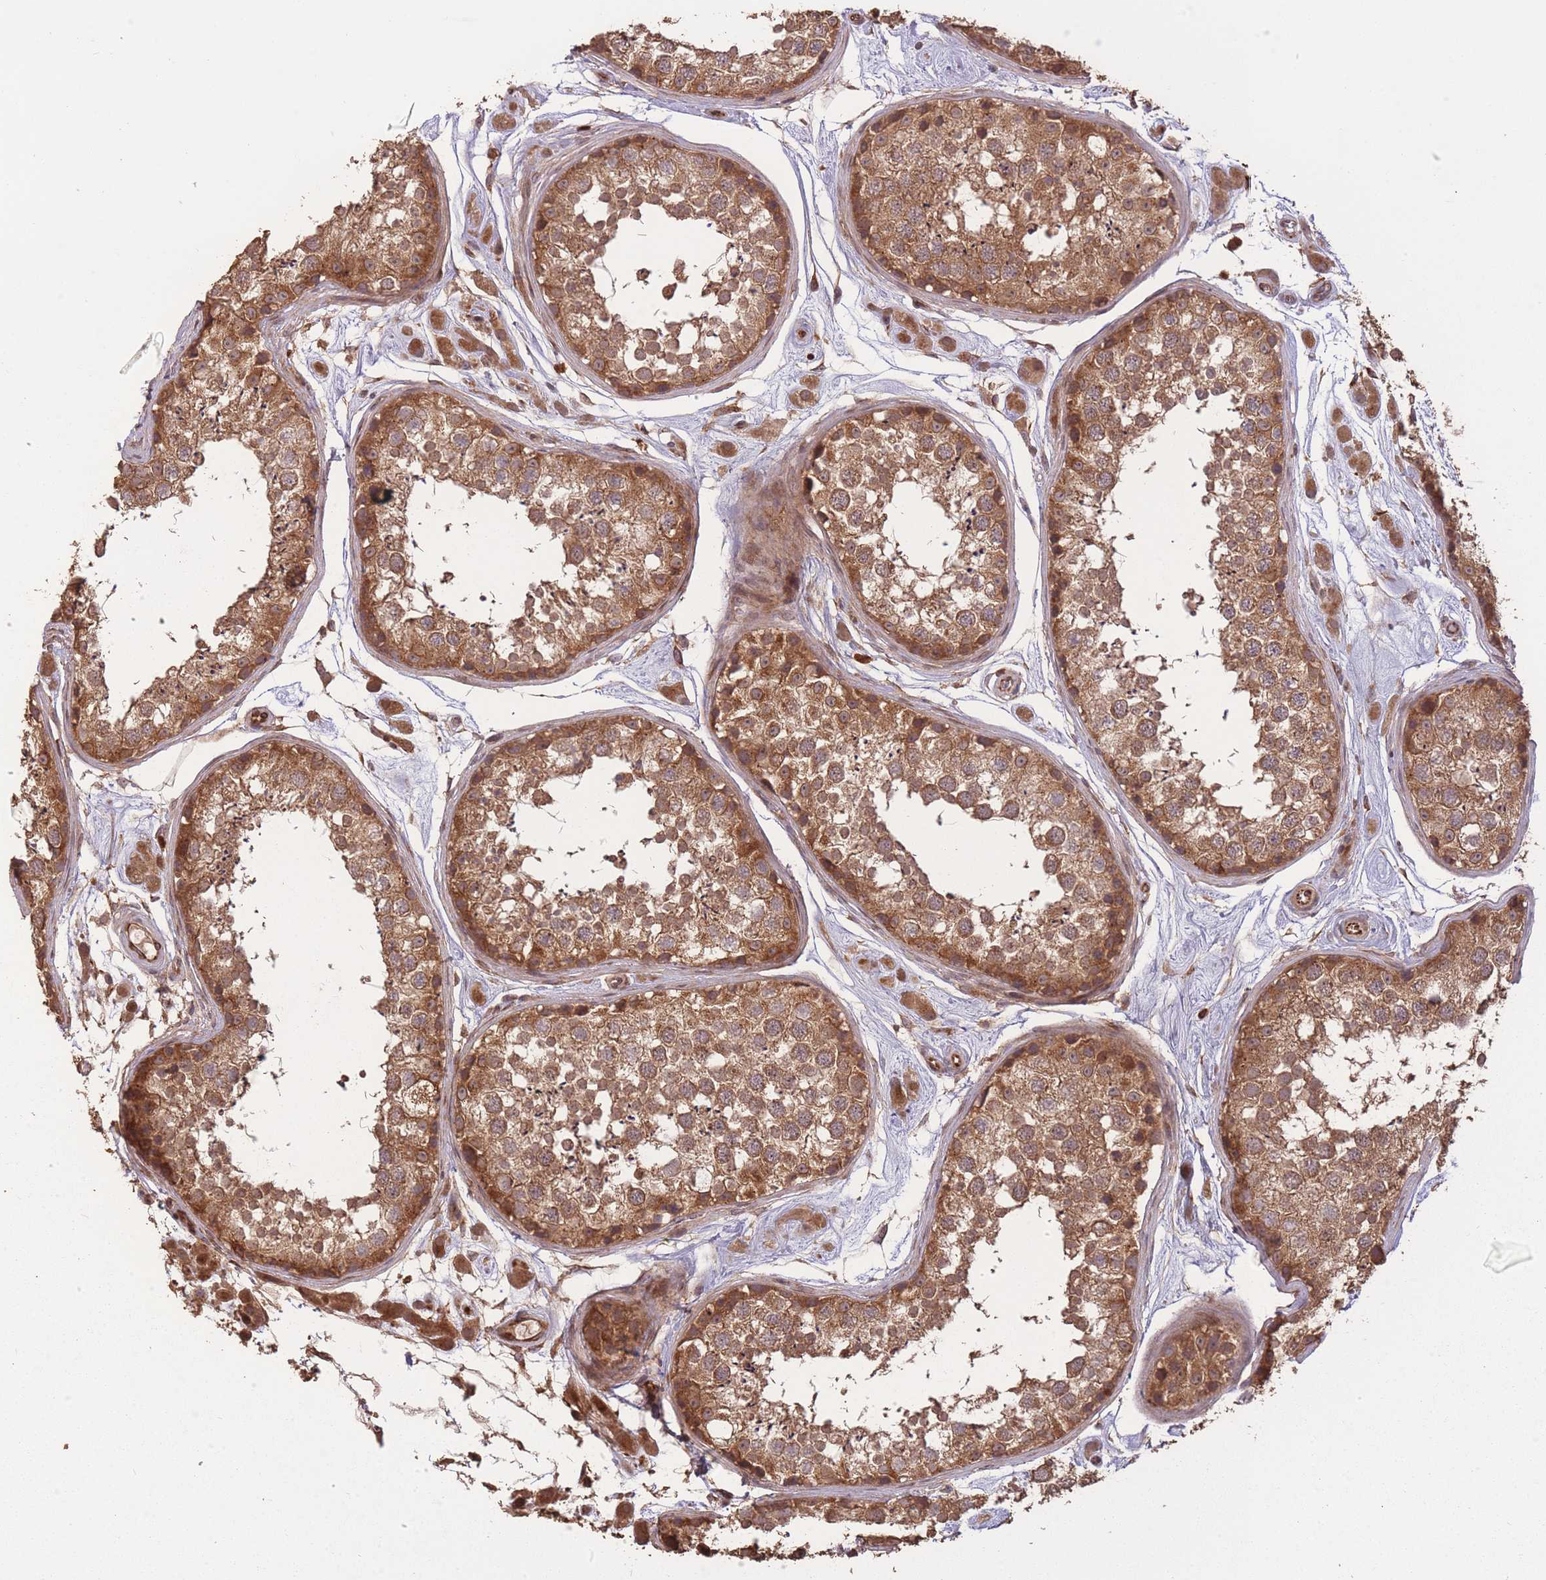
{"staining": {"intensity": "strong", "quantity": ">75%", "location": "cytoplasmic/membranous"}, "tissue": "testis", "cell_type": "Cells in seminiferous ducts", "image_type": "normal", "snomed": [{"axis": "morphology", "description": "Normal tissue, NOS"}, {"axis": "topography", "description": "Testis"}], "caption": "A micrograph of testis stained for a protein reveals strong cytoplasmic/membranous brown staining in cells in seminiferous ducts. (DAB IHC, brown staining for protein, blue staining for nuclei).", "gene": "ERBB3", "patient": {"sex": "male", "age": 25}}